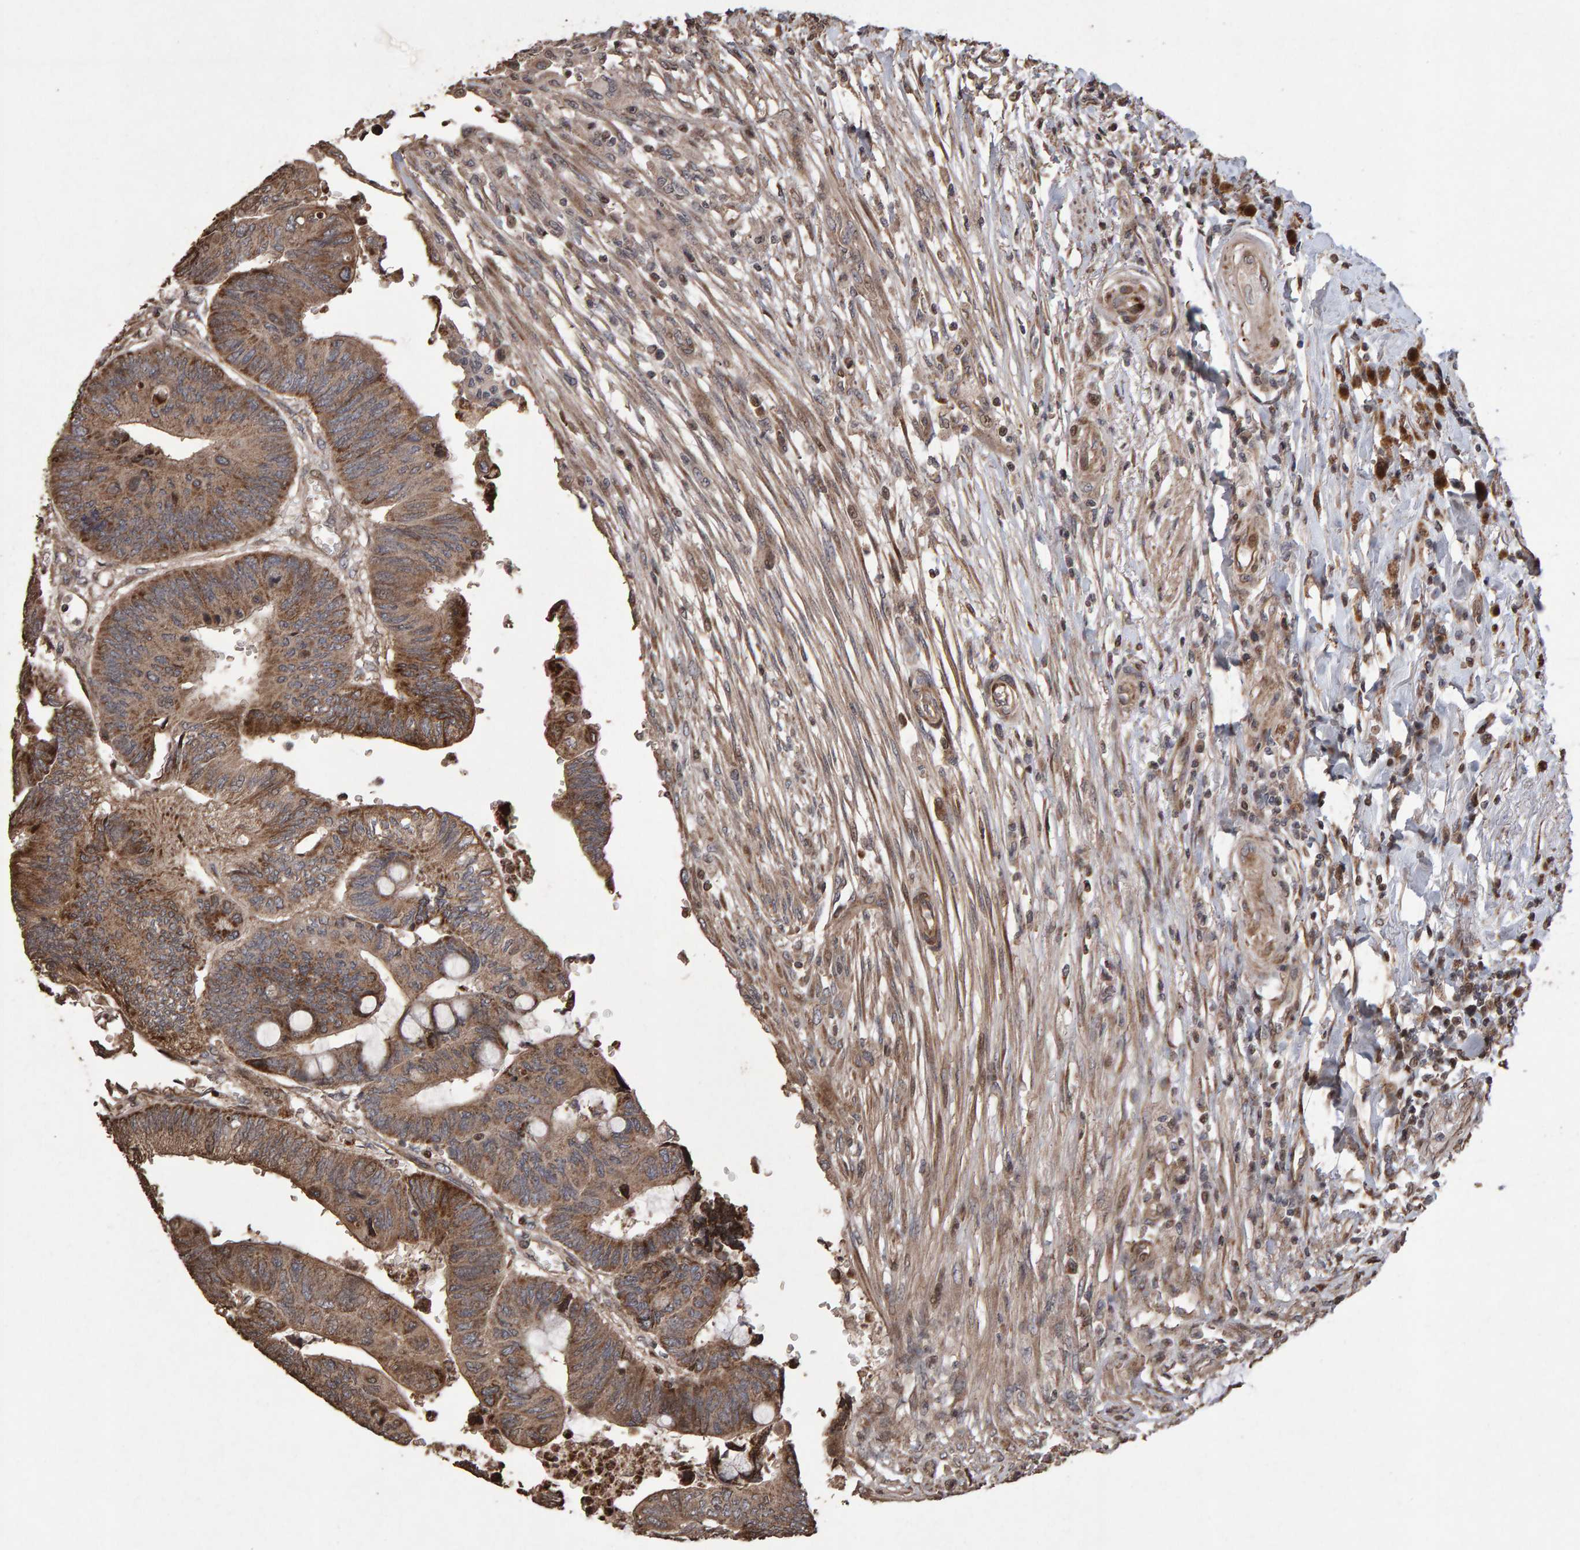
{"staining": {"intensity": "moderate", "quantity": ">75%", "location": "cytoplasmic/membranous"}, "tissue": "colorectal cancer", "cell_type": "Tumor cells", "image_type": "cancer", "snomed": [{"axis": "morphology", "description": "Normal tissue, NOS"}, {"axis": "morphology", "description": "Adenocarcinoma, NOS"}, {"axis": "topography", "description": "Rectum"}, {"axis": "topography", "description": "Peripheral nerve tissue"}], "caption": "Colorectal adenocarcinoma stained with DAB immunohistochemistry reveals medium levels of moderate cytoplasmic/membranous staining in approximately >75% of tumor cells.", "gene": "OSBP2", "patient": {"sex": "male", "age": 92}}